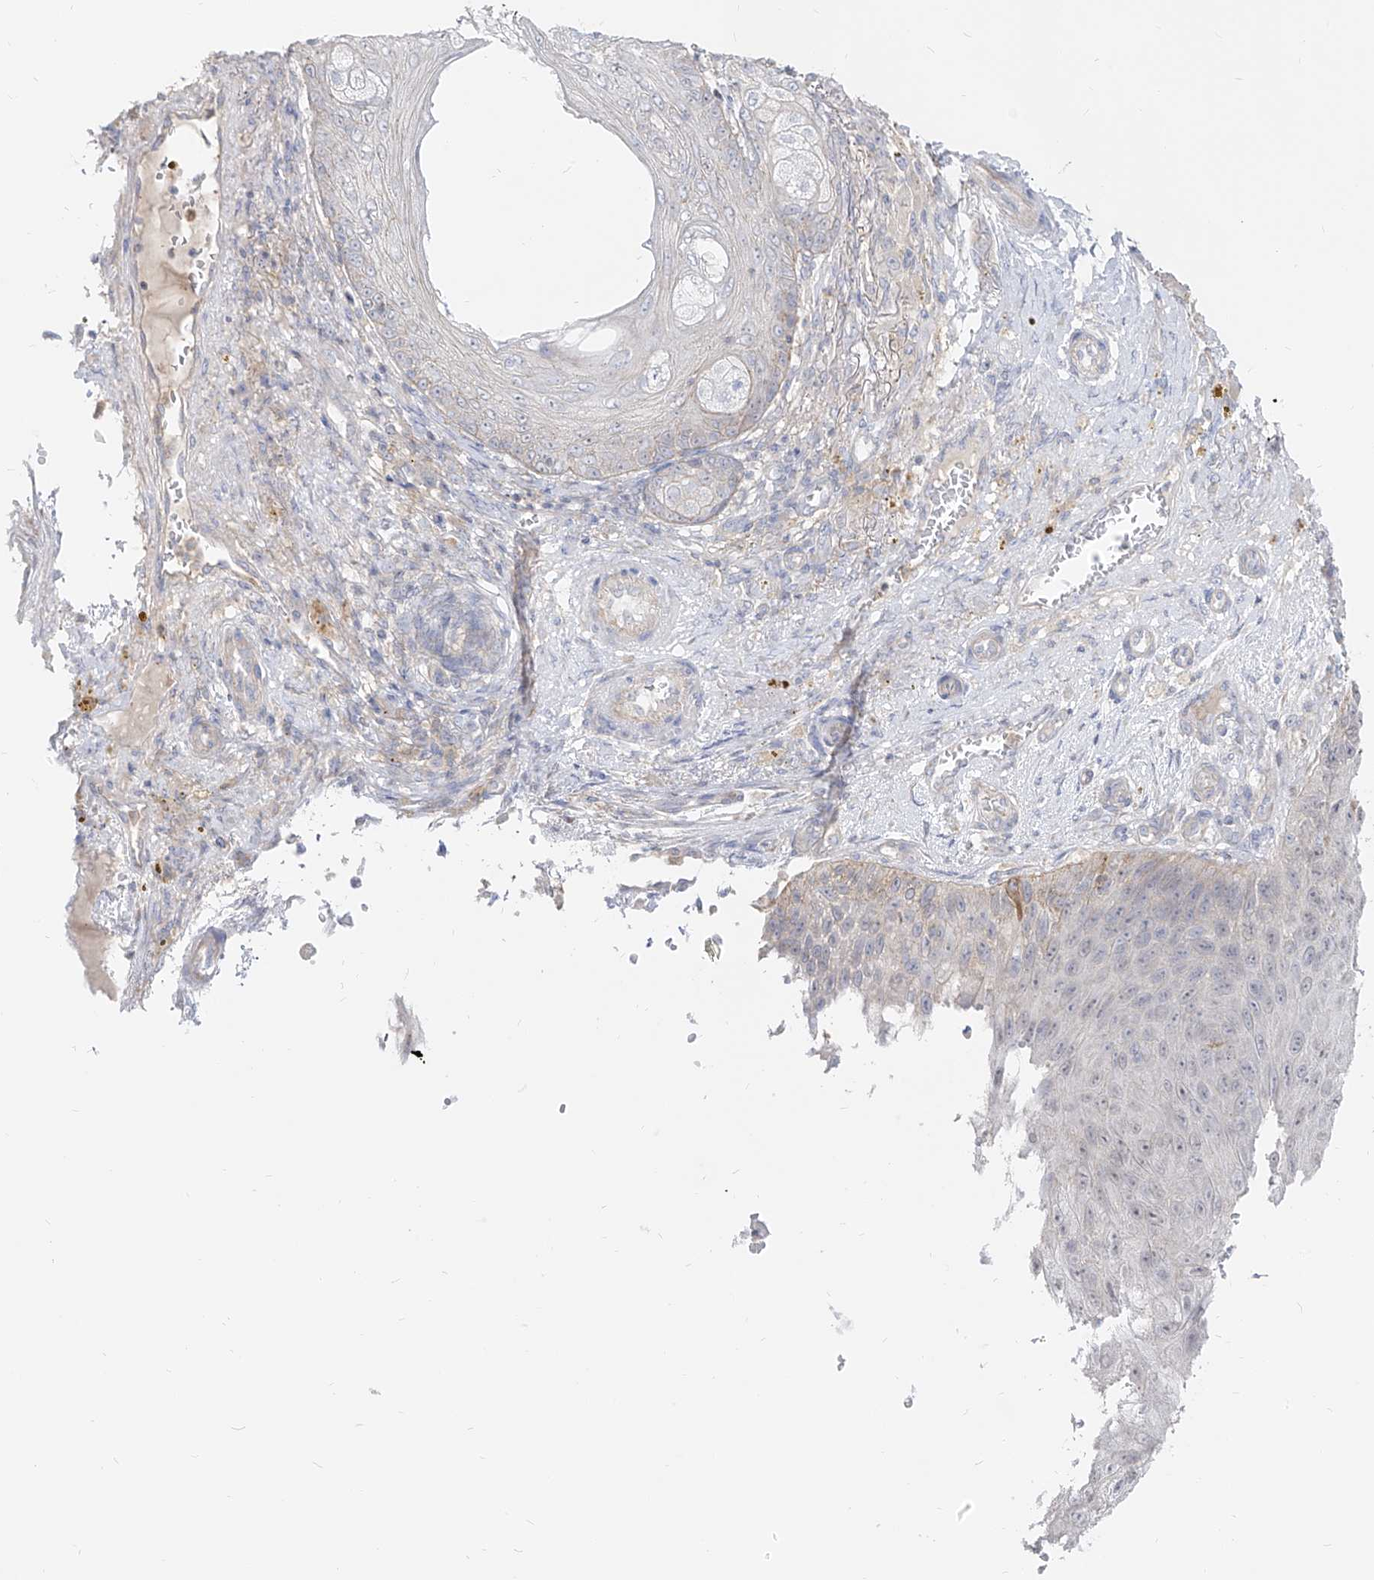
{"staining": {"intensity": "weak", "quantity": "<25%", "location": "cytoplasmic/membranous"}, "tissue": "skin cancer", "cell_type": "Tumor cells", "image_type": "cancer", "snomed": [{"axis": "morphology", "description": "Squamous cell carcinoma, NOS"}, {"axis": "topography", "description": "Skin"}], "caption": "Tumor cells show no significant protein staining in skin cancer.", "gene": "RBFOX3", "patient": {"sex": "female", "age": 88}}